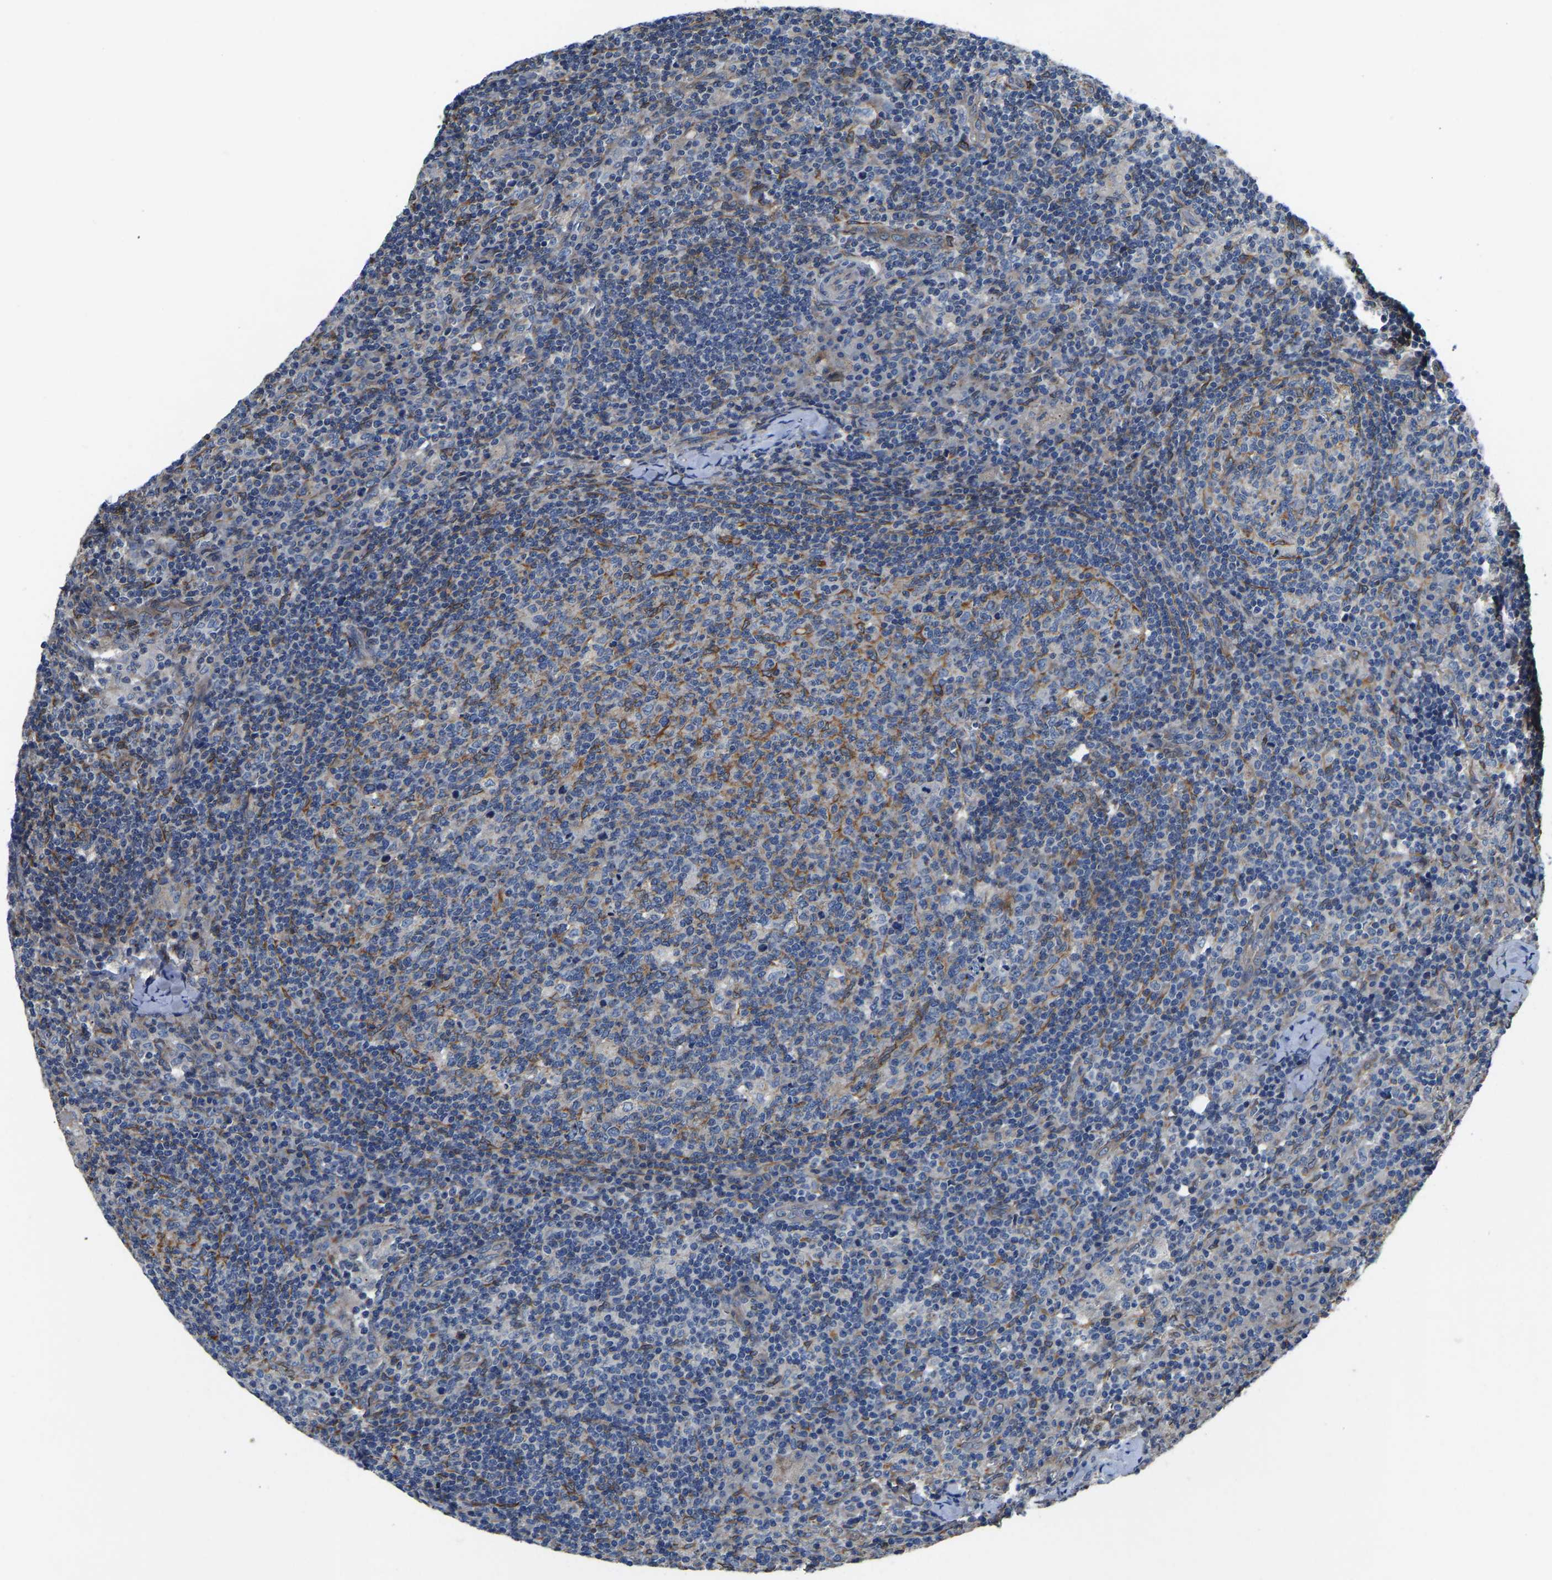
{"staining": {"intensity": "moderate", "quantity": "<25%", "location": "cytoplasmic/membranous"}, "tissue": "lymph node", "cell_type": "Germinal center cells", "image_type": "normal", "snomed": [{"axis": "morphology", "description": "Normal tissue, NOS"}, {"axis": "morphology", "description": "Inflammation, NOS"}, {"axis": "topography", "description": "Lymph node"}], "caption": "A brown stain shows moderate cytoplasmic/membranous expression of a protein in germinal center cells of normal human lymph node.", "gene": "ARL6IP5", "patient": {"sex": "male", "age": 55}}